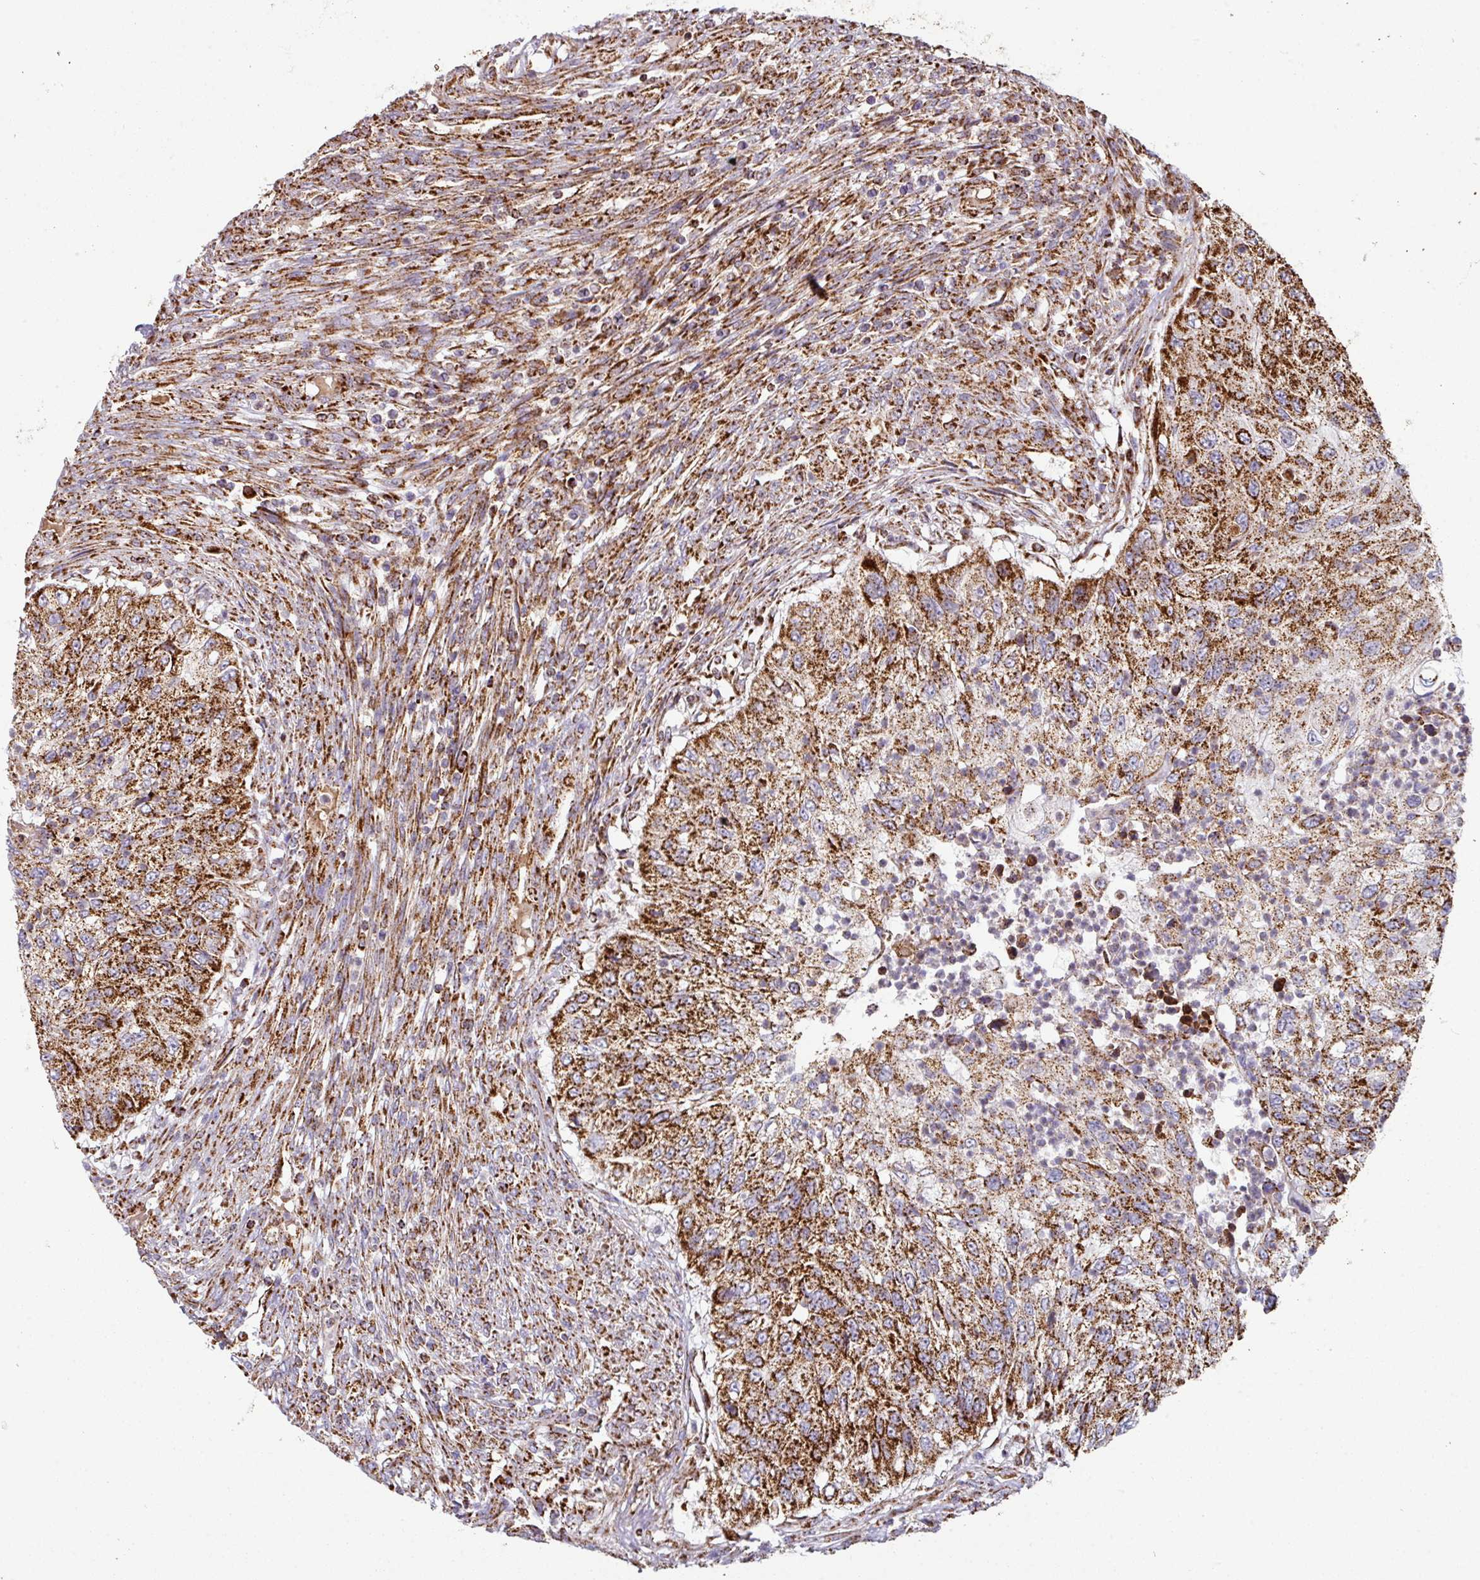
{"staining": {"intensity": "strong", "quantity": ">75%", "location": "cytoplasmic/membranous"}, "tissue": "urothelial cancer", "cell_type": "Tumor cells", "image_type": "cancer", "snomed": [{"axis": "morphology", "description": "Urothelial carcinoma, High grade"}, {"axis": "topography", "description": "Urinary bladder"}], "caption": "Urothelial carcinoma (high-grade) stained with immunohistochemistry exhibits strong cytoplasmic/membranous positivity in about >75% of tumor cells.", "gene": "TRAP1", "patient": {"sex": "female", "age": 60}}